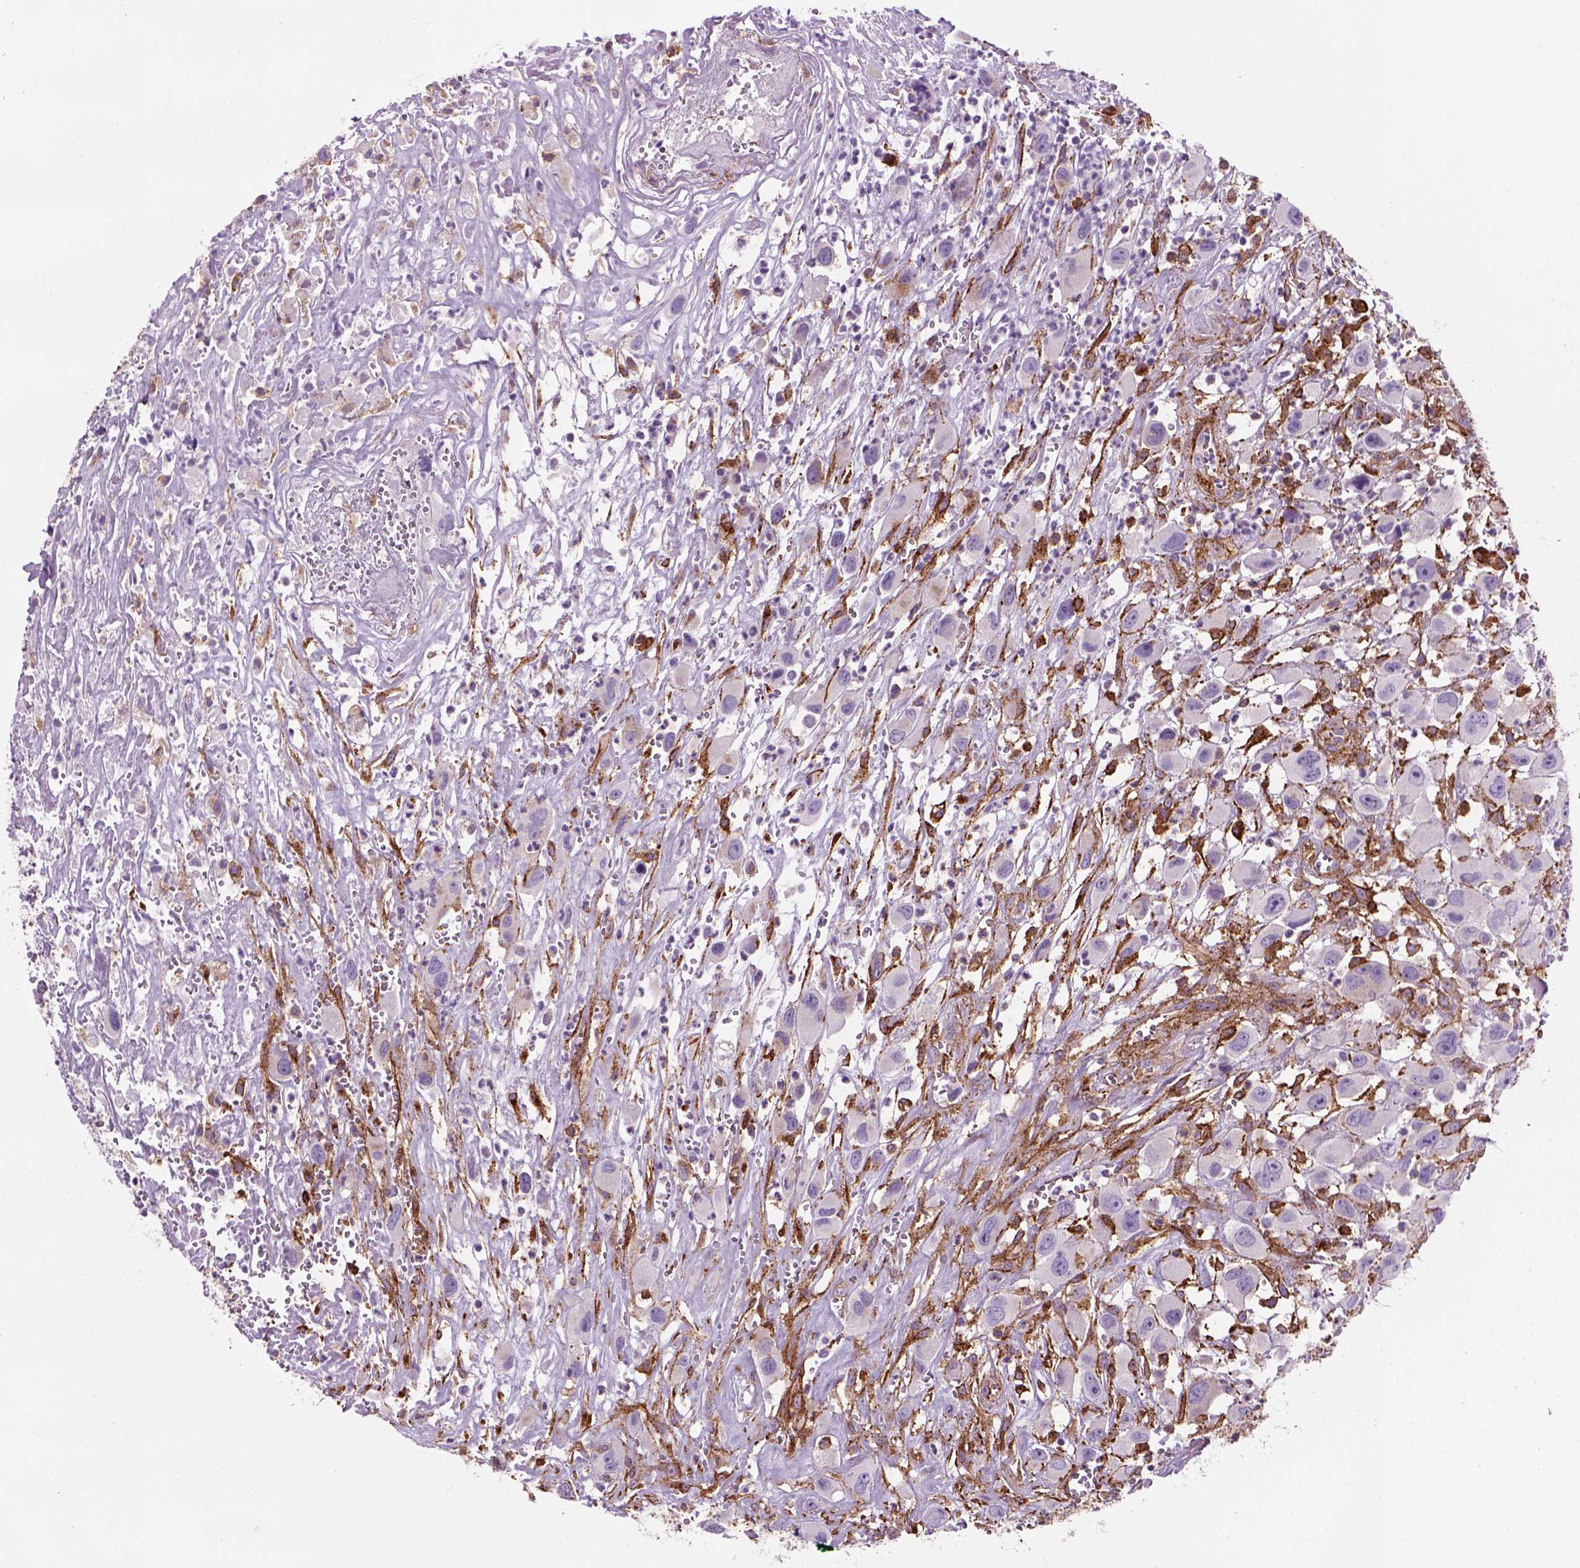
{"staining": {"intensity": "negative", "quantity": "none", "location": "none"}, "tissue": "head and neck cancer", "cell_type": "Tumor cells", "image_type": "cancer", "snomed": [{"axis": "morphology", "description": "Squamous cell carcinoma, NOS"}, {"axis": "morphology", "description": "Squamous cell carcinoma, metastatic, NOS"}, {"axis": "topography", "description": "Oral tissue"}, {"axis": "topography", "description": "Head-Neck"}], "caption": "There is no significant staining in tumor cells of head and neck metastatic squamous cell carcinoma.", "gene": "MARCKS", "patient": {"sex": "female", "age": 85}}